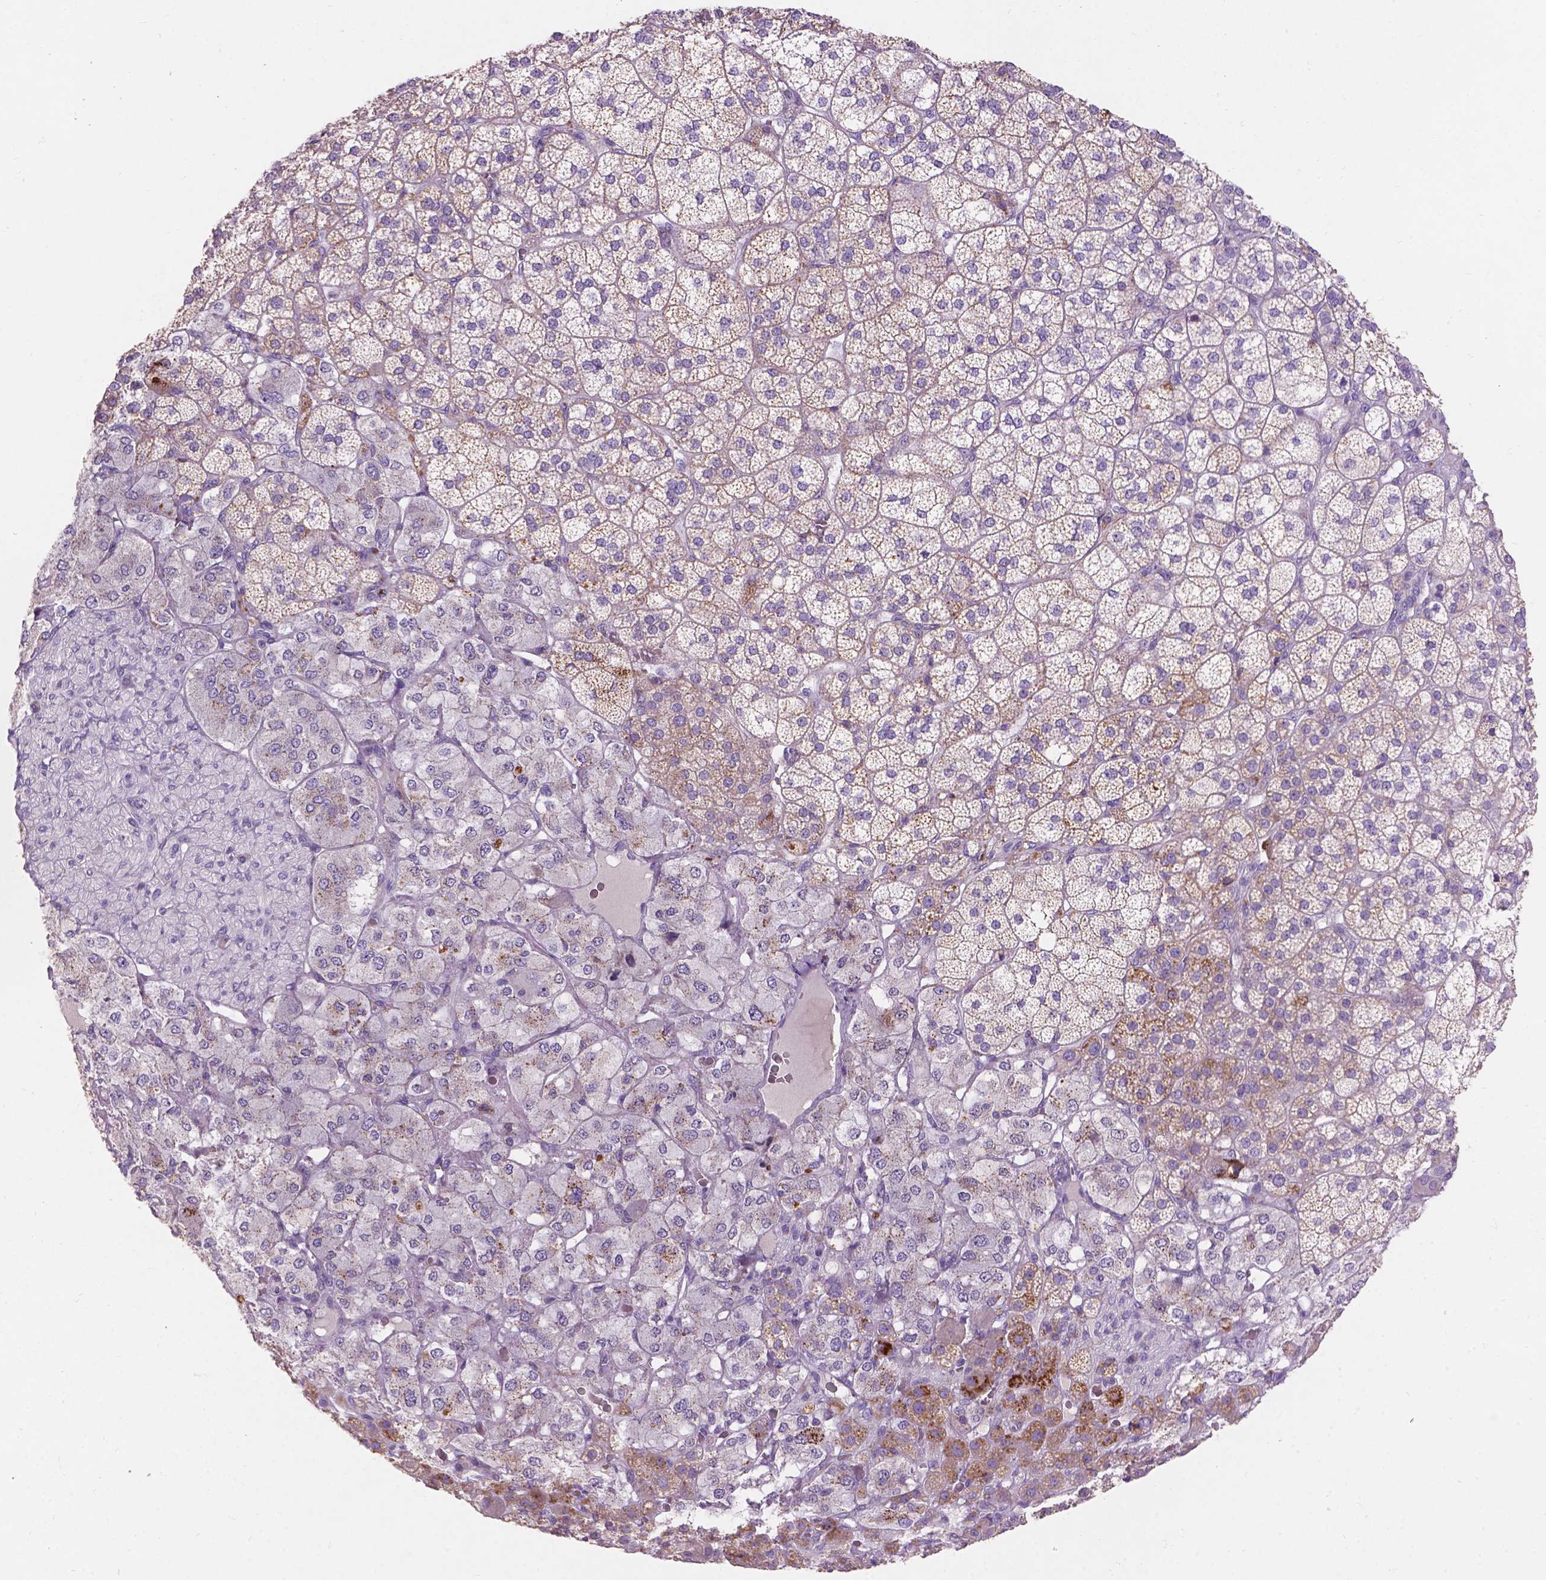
{"staining": {"intensity": "moderate", "quantity": "25%-75%", "location": "cytoplasmic/membranous"}, "tissue": "adrenal gland", "cell_type": "Glandular cells", "image_type": "normal", "snomed": [{"axis": "morphology", "description": "Normal tissue, NOS"}, {"axis": "topography", "description": "Adrenal gland"}], "caption": "An image of adrenal gland stained for a protein shows moderate cytoplasmic/membranous brown staining in glandular cells. (IHC, brightfield microscopy, high magnification).", "gene": "NOXO1", "patient": {"sex": "female", "age": 60}}